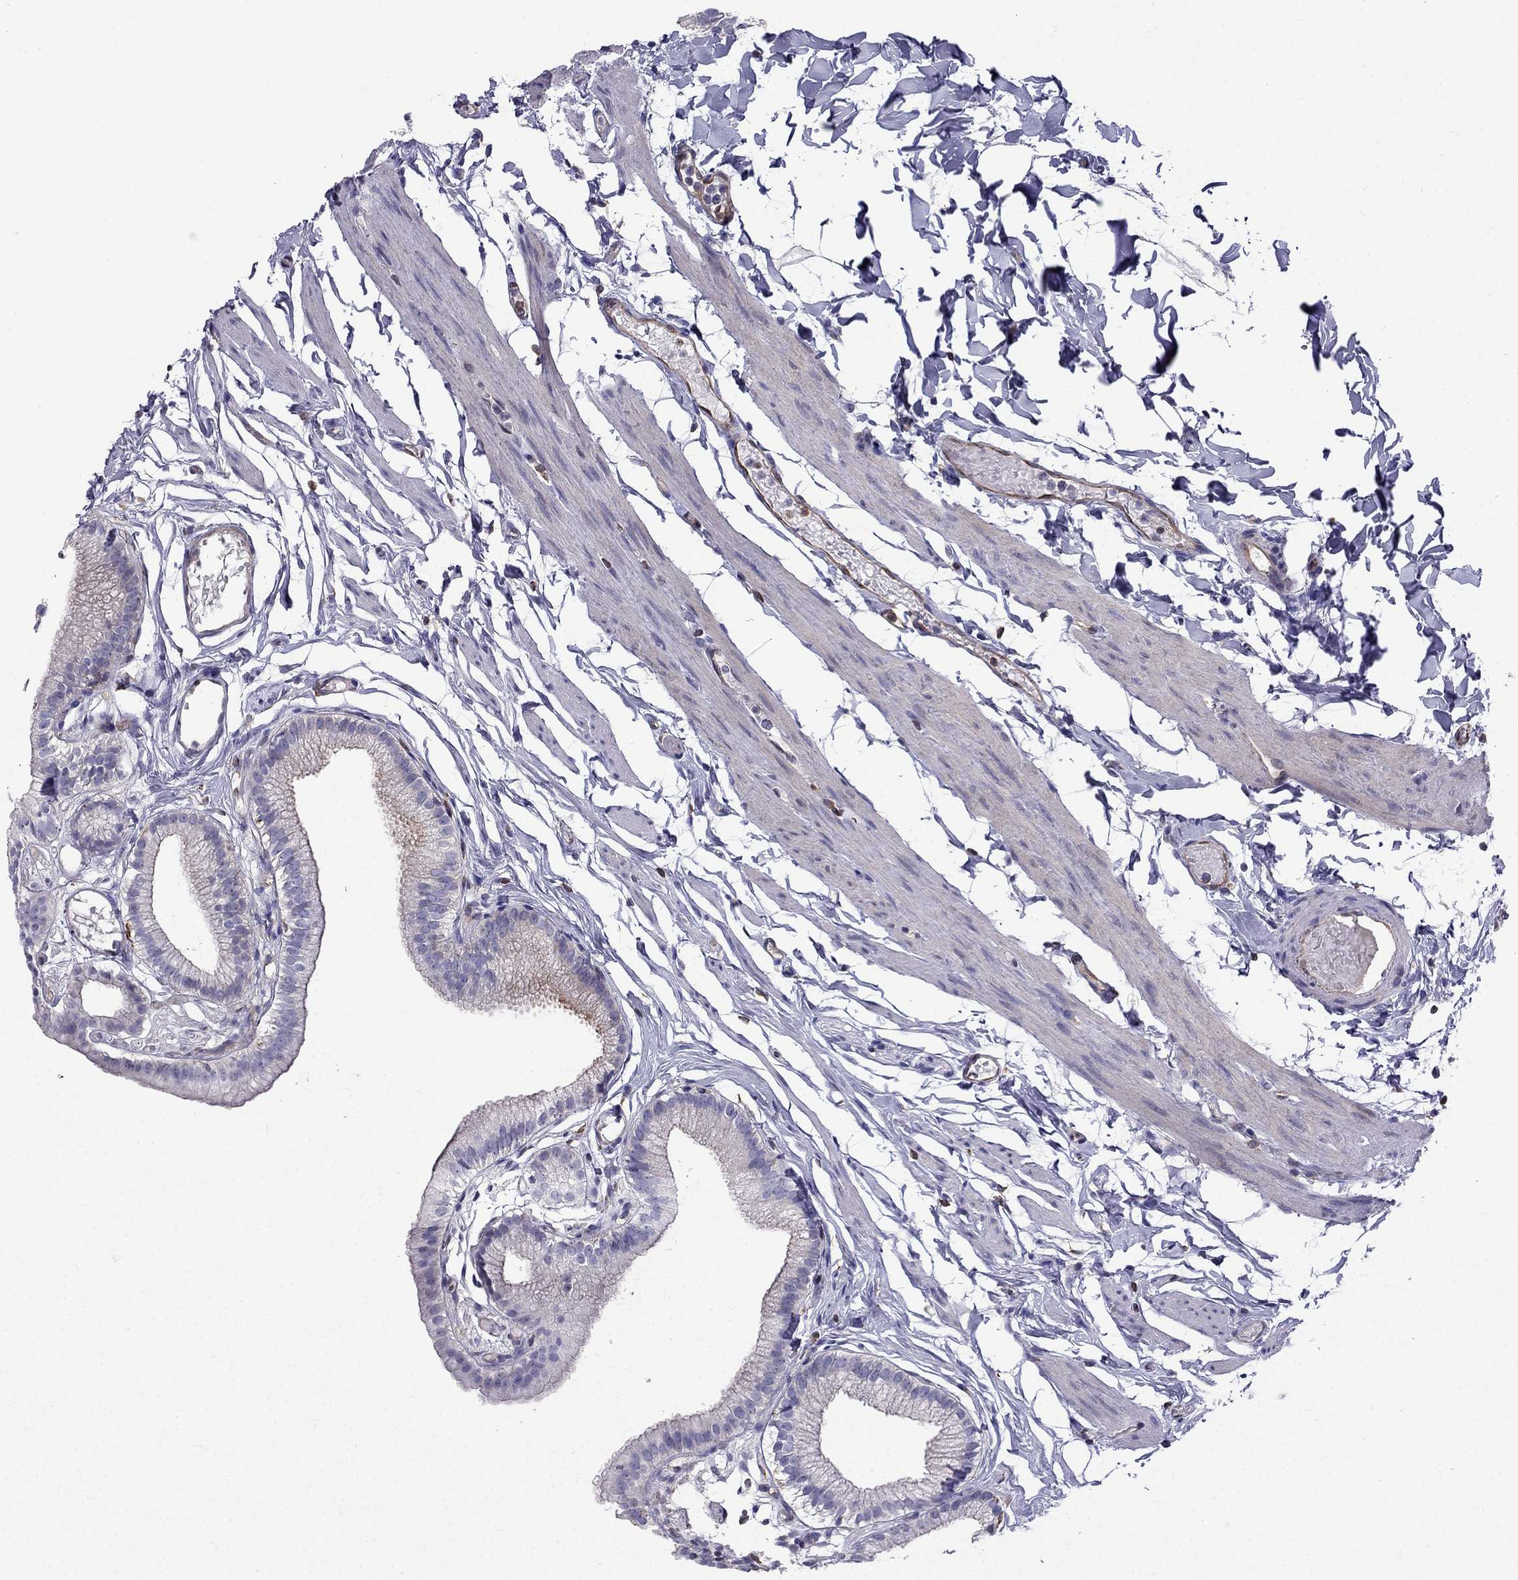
{"staining": {"intensity": "negative", "quantity": "none", "location": "none"}, "tissue": "gallbladder", "cell_type": "Glandular cells", "image_type": "normal", "snomed": [{"axis": "morphology", "description": "Normal tissue, NOS"}, {"axis": "topography", "description": "Gallbladder"}], "caption": "An immunohistochemistry (IHC) histopathology image of normal gallbladder is shown. There is no staining in glandular cells of gallbladder.", "gene": "GNAL", "patient": {"sex": "female", "age": 45}}